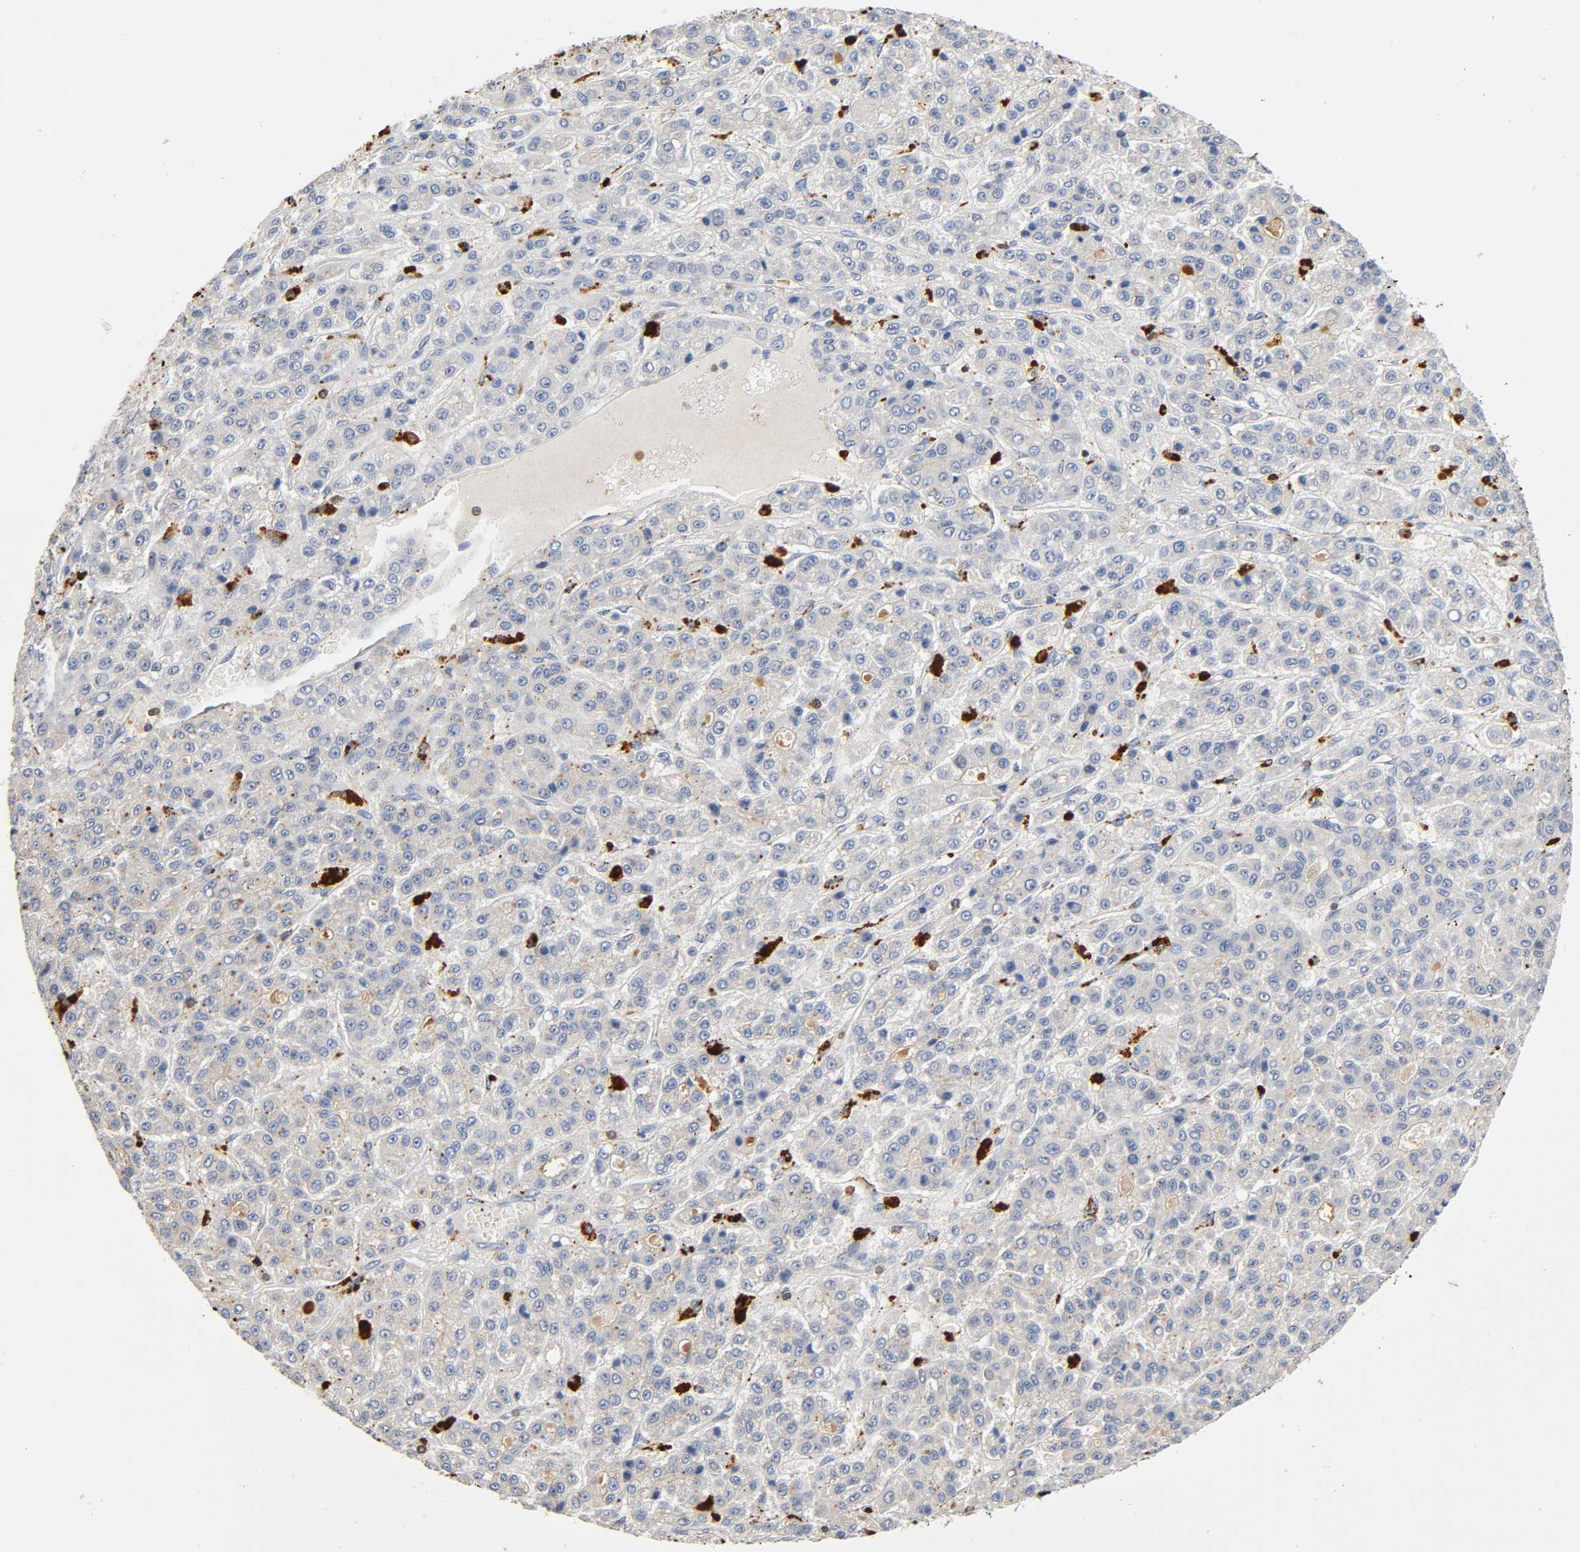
{"staining": {"intensity": "negative", "quantity": "none", "location": "none"}, "tissue": "liver cancer", "cell_type": "Tumor cells", "image_type": "cancer", "snomed": [{"axis": "morphology", "description": "Carcinoma, Hepatocellular, NOS"}, {"axis": "topography", "description": "Liver"}], "caption": "A photomicrograph of human hepatocellular carcinoma (liver) is negative for staining in tumor cells.", "gene": "UCKL1", "patient": {"sex": "male", "age": 70}}